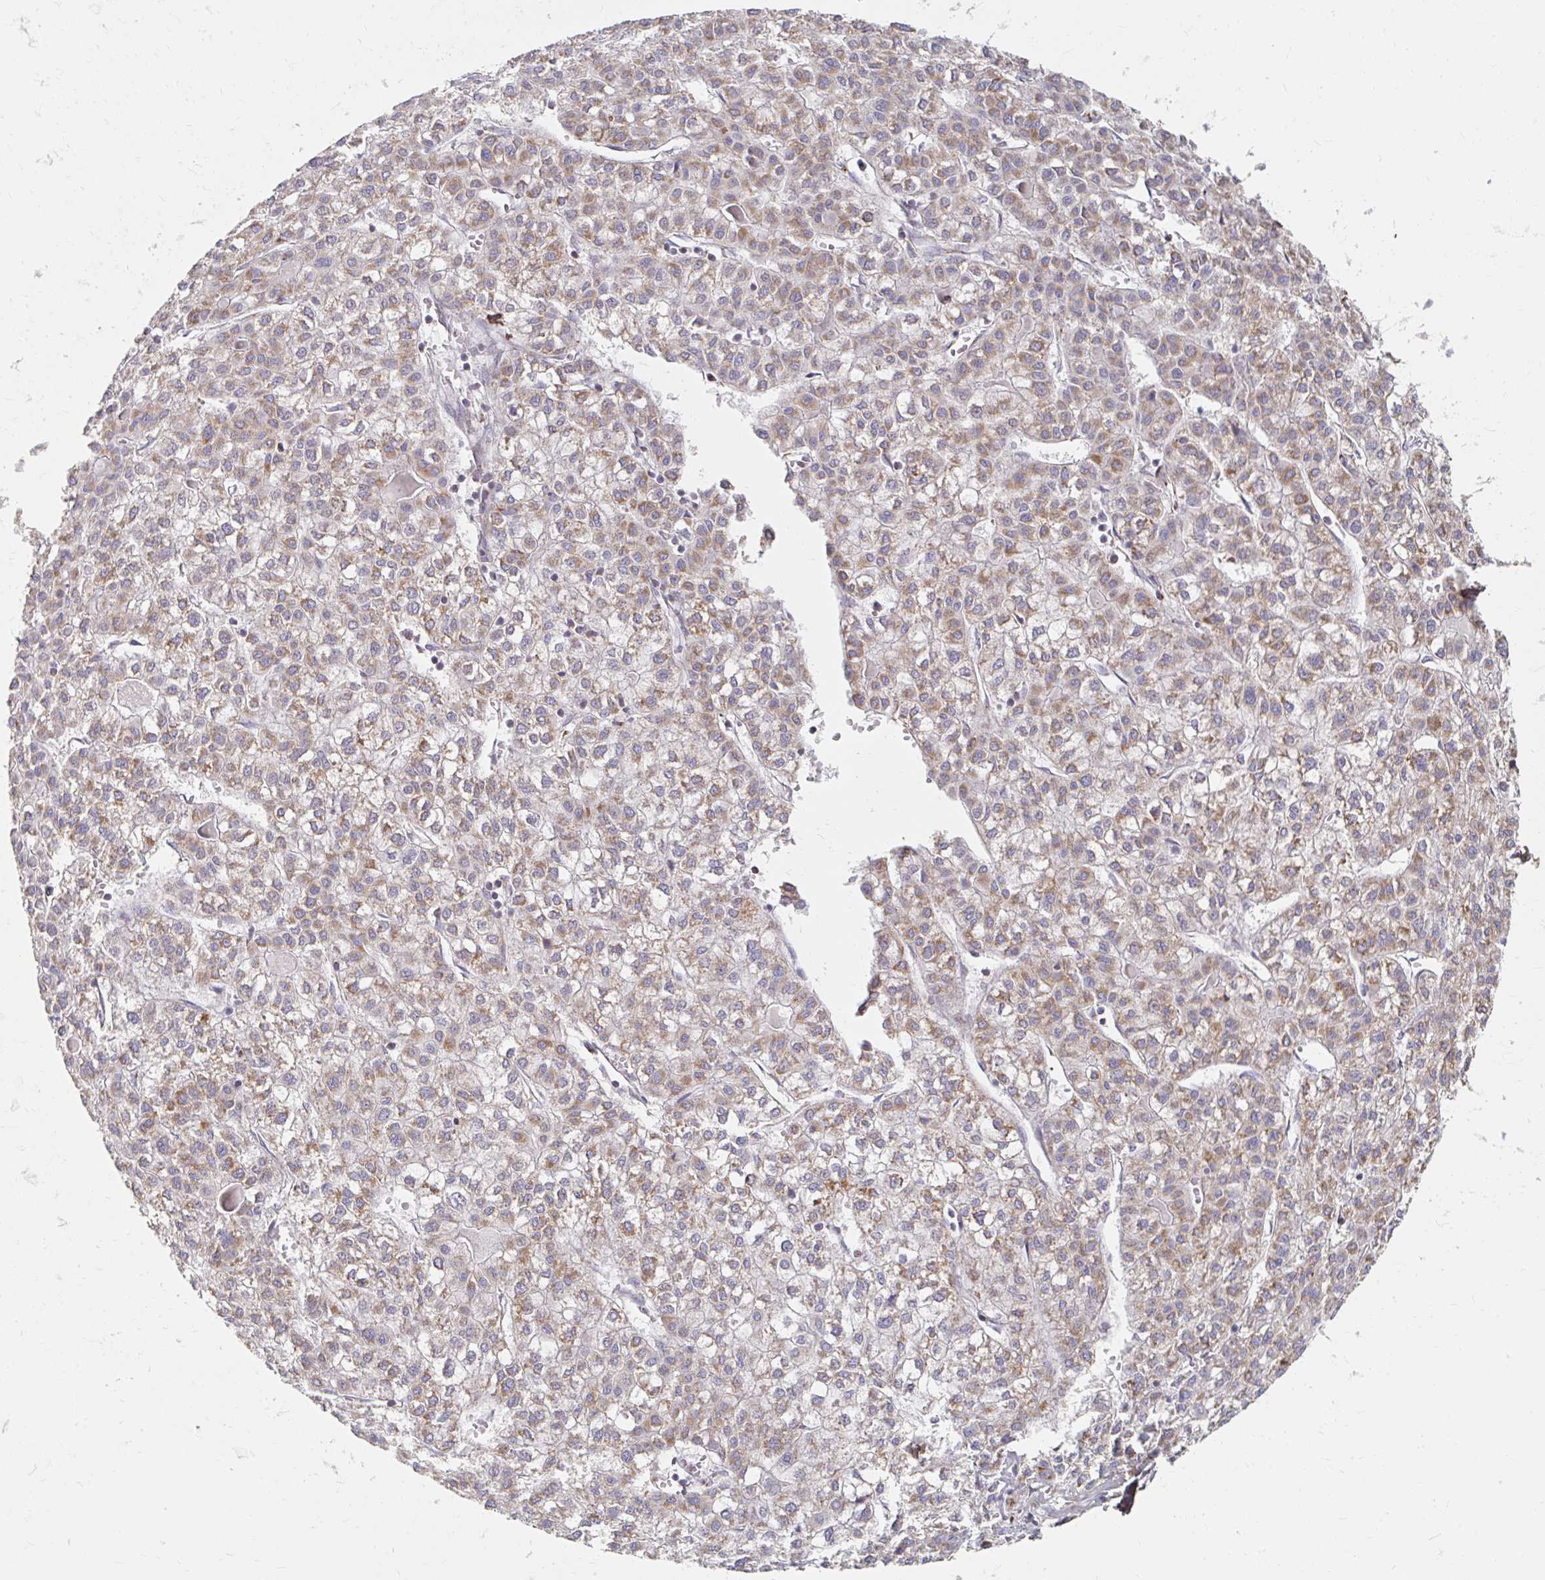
{"staining": {"intensity": "weak", "quantity": ">75%", "location": "cytoplasmic/membranous"}, "tissue": "liver cancer", "cell_type": "Tumor cells", "image_type": "cancer", "snomed": [{"axis": "morphology", "description": "Carcinoma, Hepatocellular, NOS"}, {"axis": "topography", "description": "Liver"}], "caption": "IHC (DAB (3,3'-diaminobenzidine)) staining of human hepatocellular carcinoma (liver) demonstrates weak cytoplasmic/membranous protein positivity in about >75% of tumor cells. The staining was performed using DAB to visualize the protein expression in brown, while the nuclei were stained in blue with hematoxylin (Magnification: 20x).", "gene": "MAVS", "patient": {"sex": "female", "age": 43}}